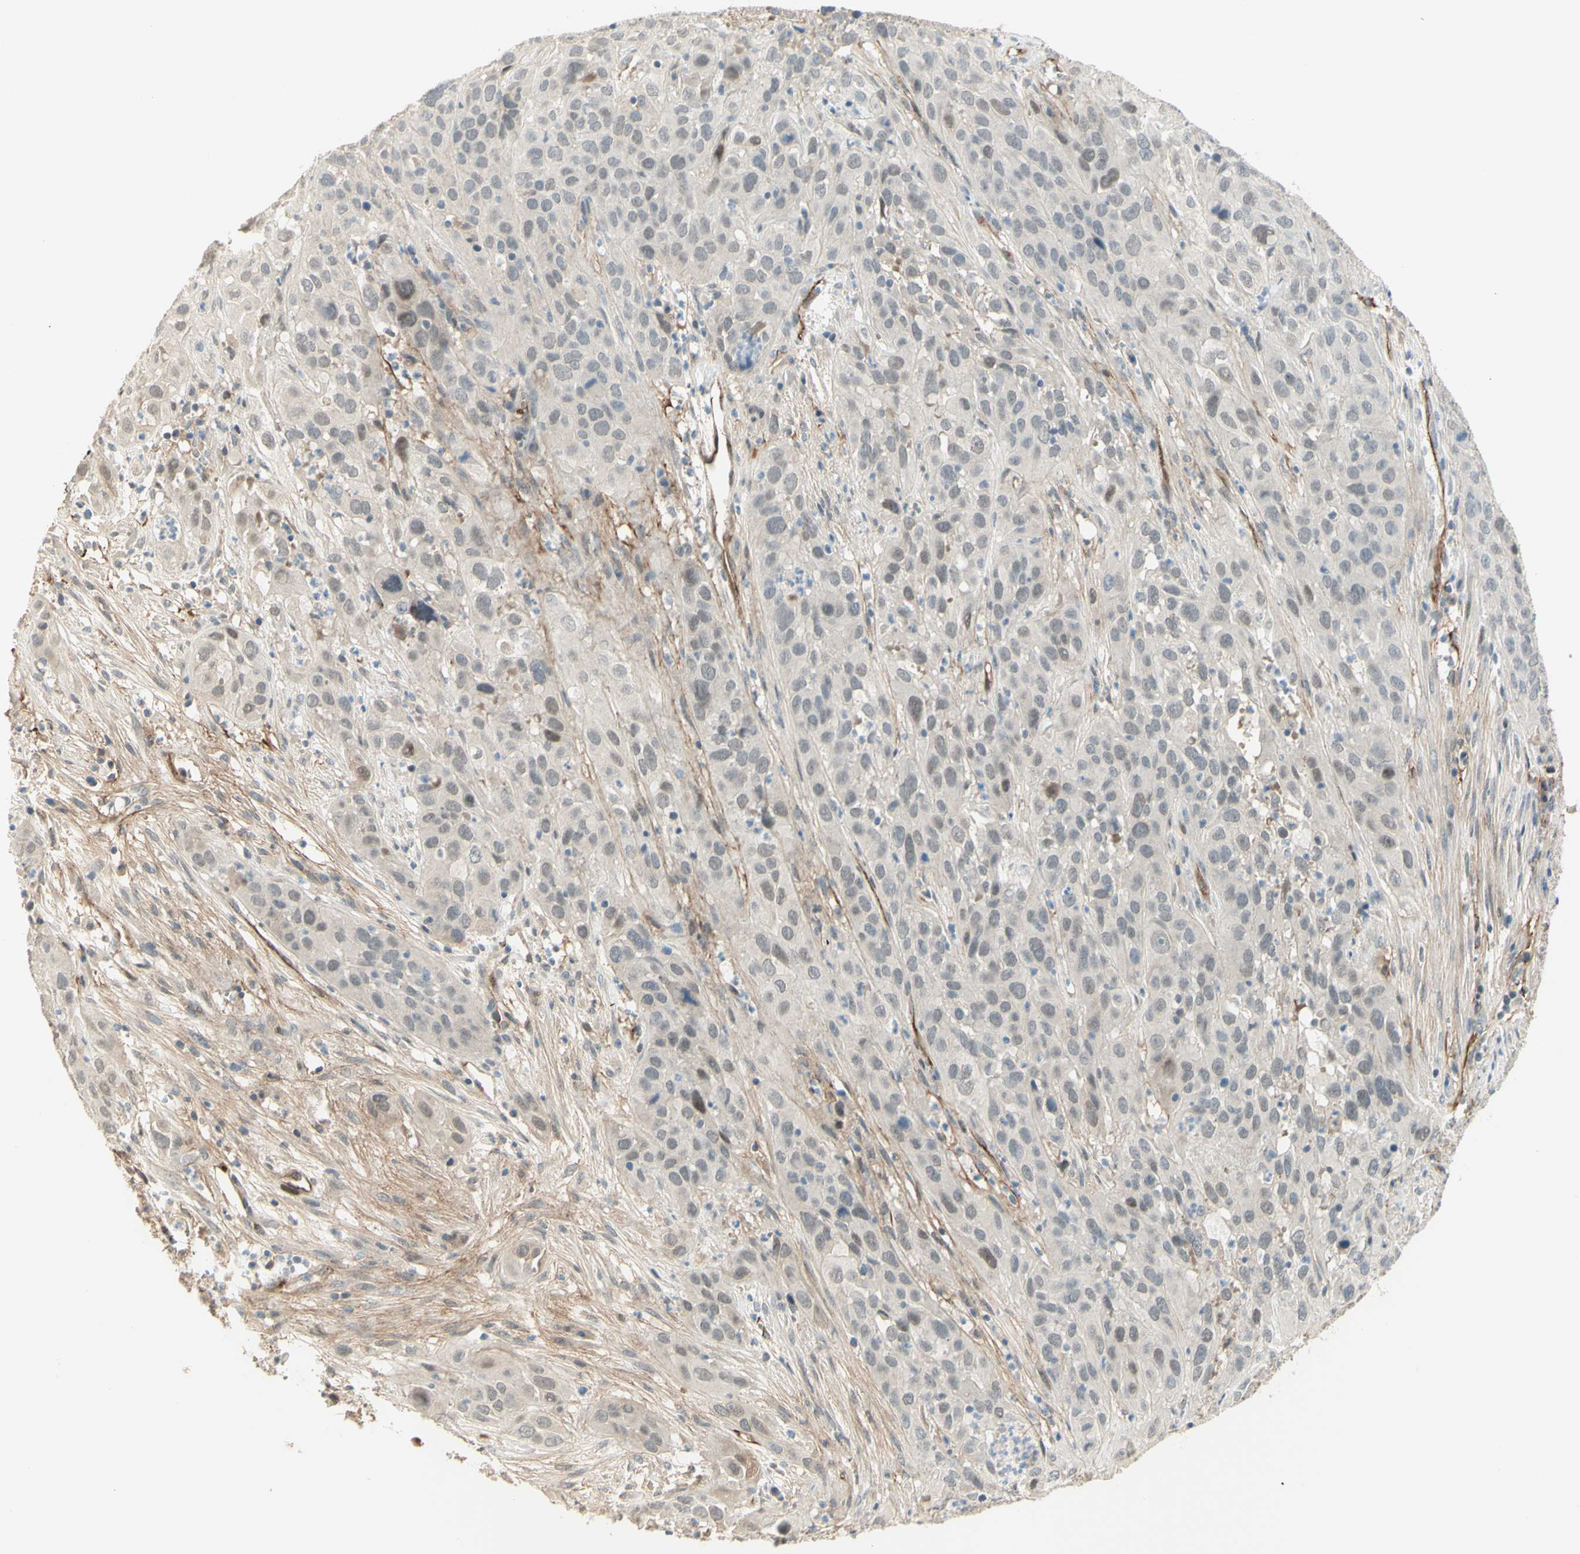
{"staining": {"intensity": "weak", "quantity": "<25%", "location": "nuclear"}, "tissue": "cervical cancer", "cell_type": "Tumor cells", "image_type": "cancer", "snomed": [{"axis": "morphology", "description": "Squamous cell carcinoma, NOS"}, {"axis": "topography", "description": "Cervix"}], "caption": "There is no significant positivity in tumor cells of cervical cancer.", "gene": "ANGPT2", "patient": {"sex": "female", "age": 32}}